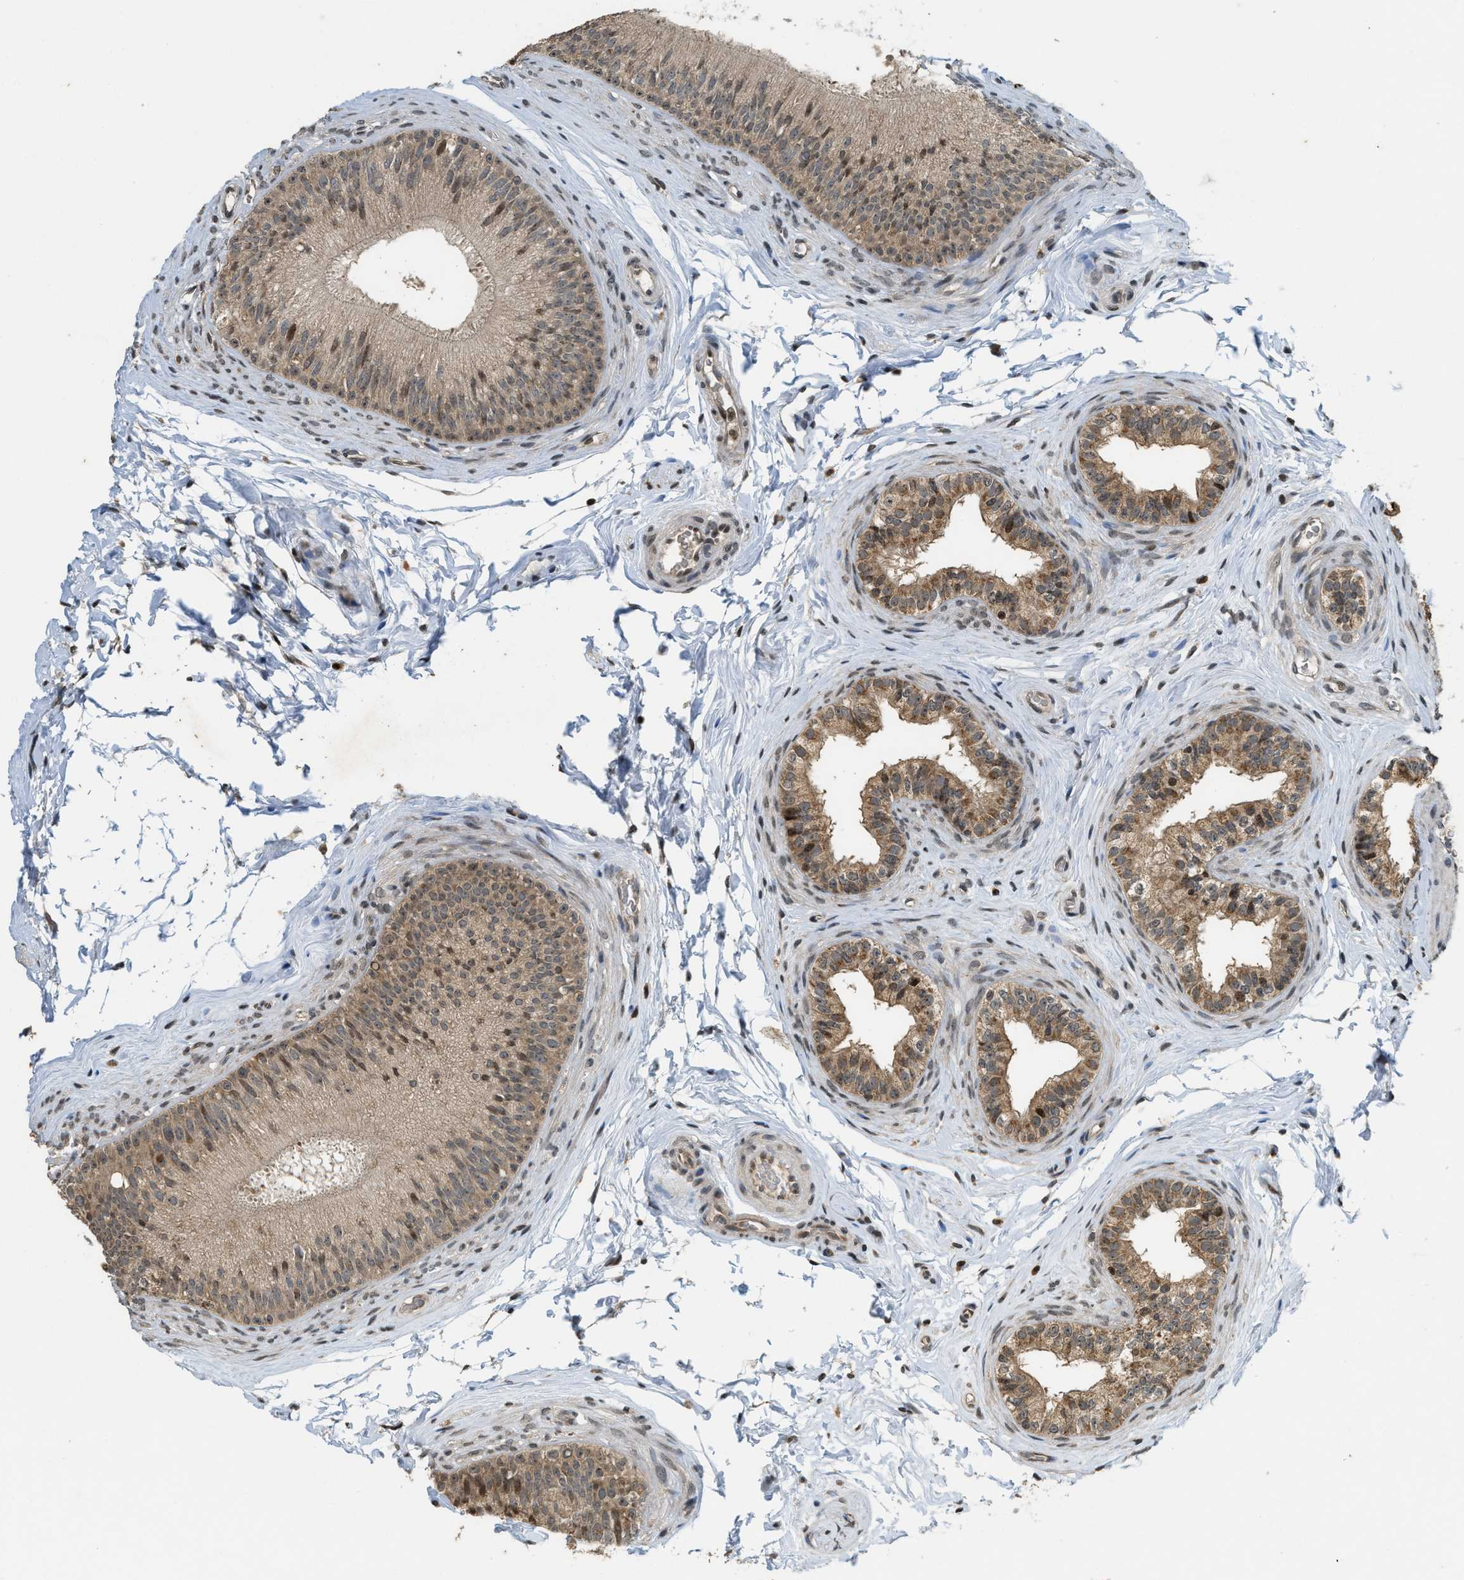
{"staining": {"intensity": "moderate", "quantity": "25%-75%", "location": "nuclear"}, "tissue": "epididymis", "cell_type": "Glandular cells", "image_type": "normal", "snomed": [{"axis": "morphology", "description": "Normal tissue, NOS"}, {"axis": "topography", "description": "Testis"}, {"axis": "topography", "description": "Epididymis"}], "caption": "Human epididymis stained for a protein (brown) demonstrates moderate nuclear positive staining in about 25%-75% of glandular cells.", "gene": "SIAH1", "patient": {"sex": "male", "age": 36}}